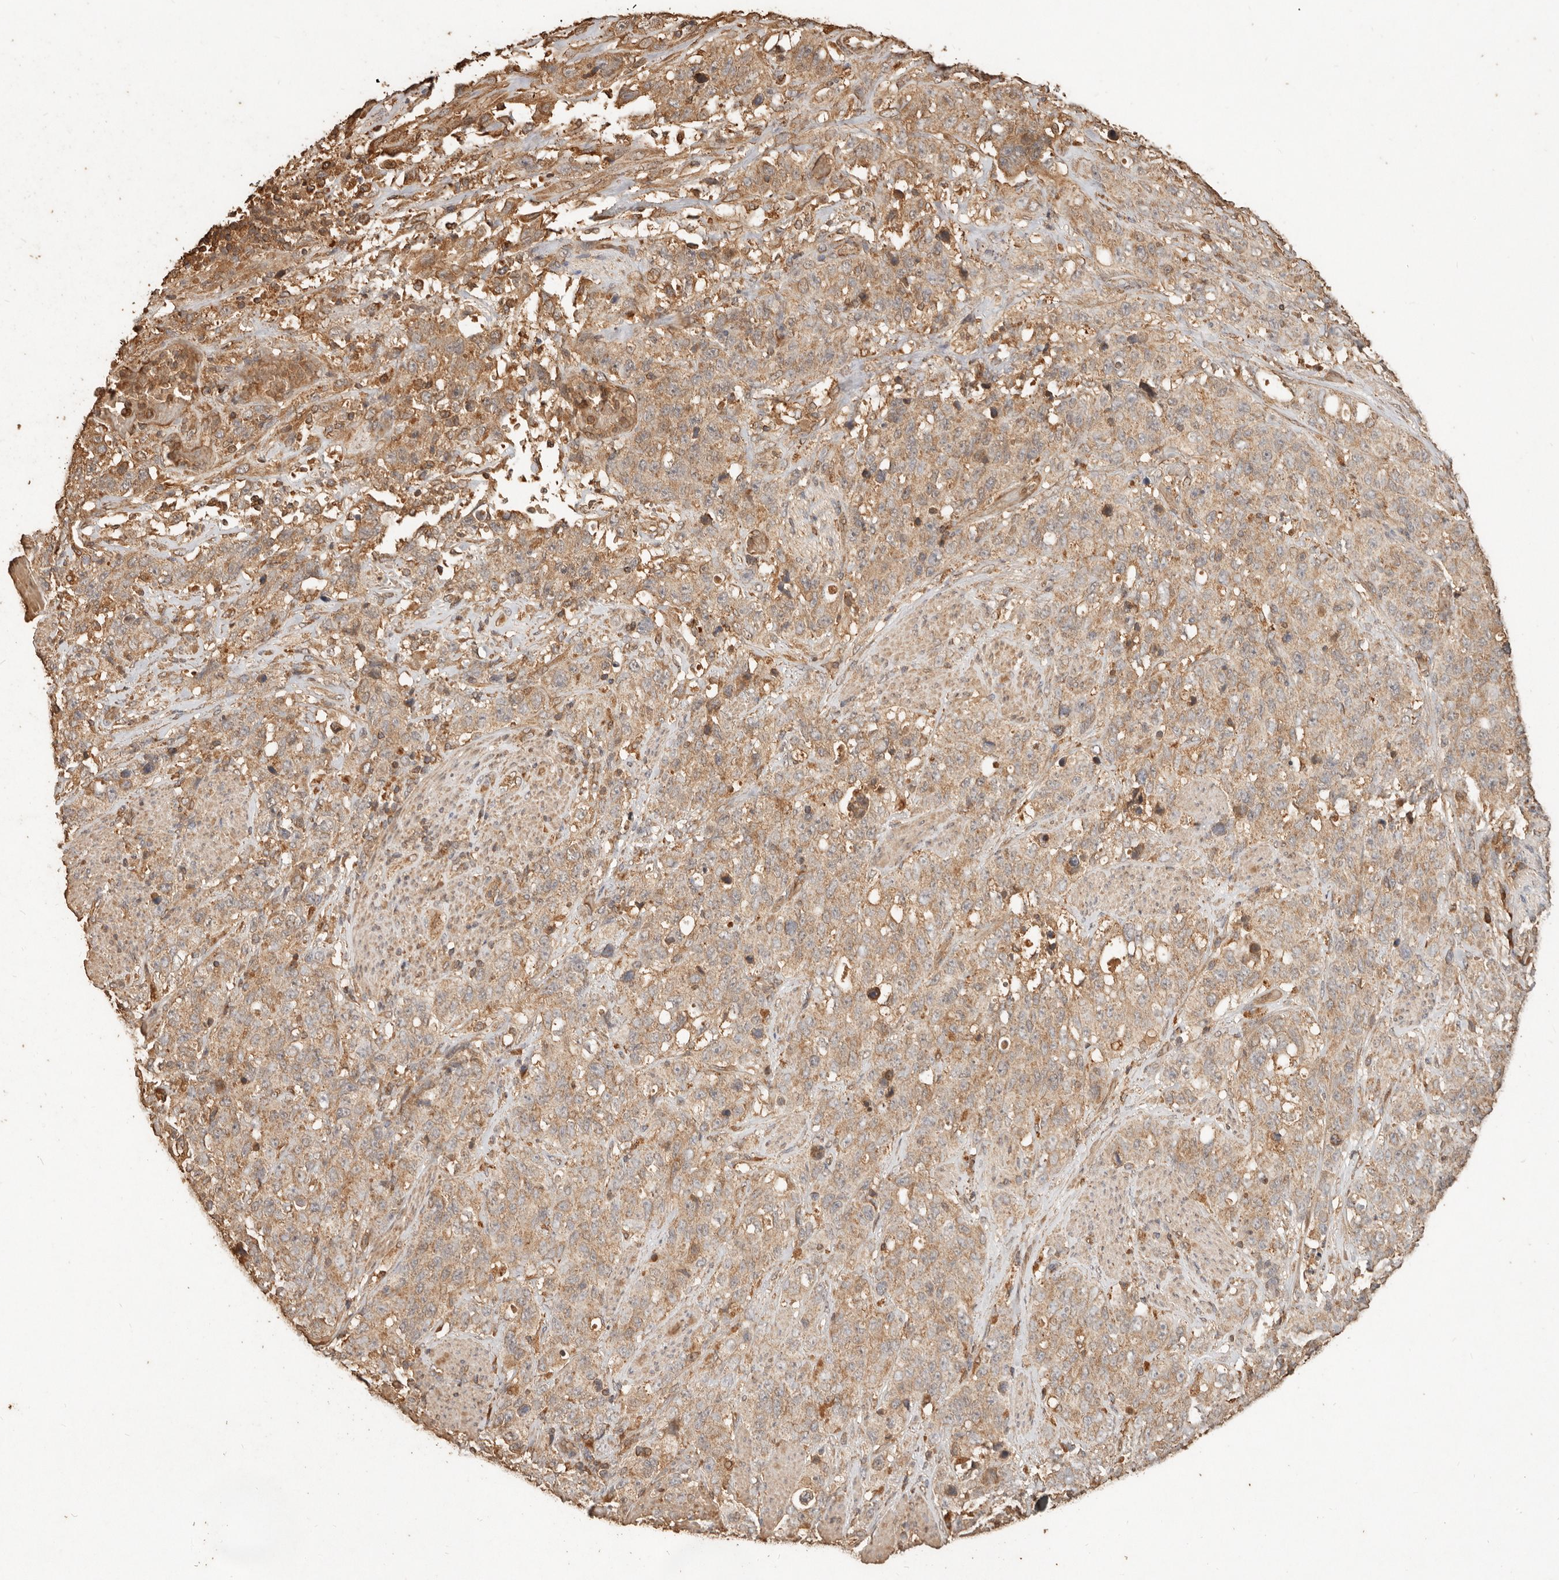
{"staining": {"intensity": "moderate", "quantity": ">75%", "location": "cytoplasmic/membranous"}, "tissue": "stomach cancer", "cell_type": "Tumor cells", "image_type": "cancer", "snomed": [{"axis": "morphology", "description": "Adenocarcinoma, NOS"}, {"axis": "topography", "description": "Stomach"}], "caption": "Stomach cancer (adenocarcinoma) tissue demonstrates moderate cytoplasmic/membranous positivity in approximately >75% of tumor cells", "gene": "FAM180B", "patient": {"sex": "male", "age": 48}}